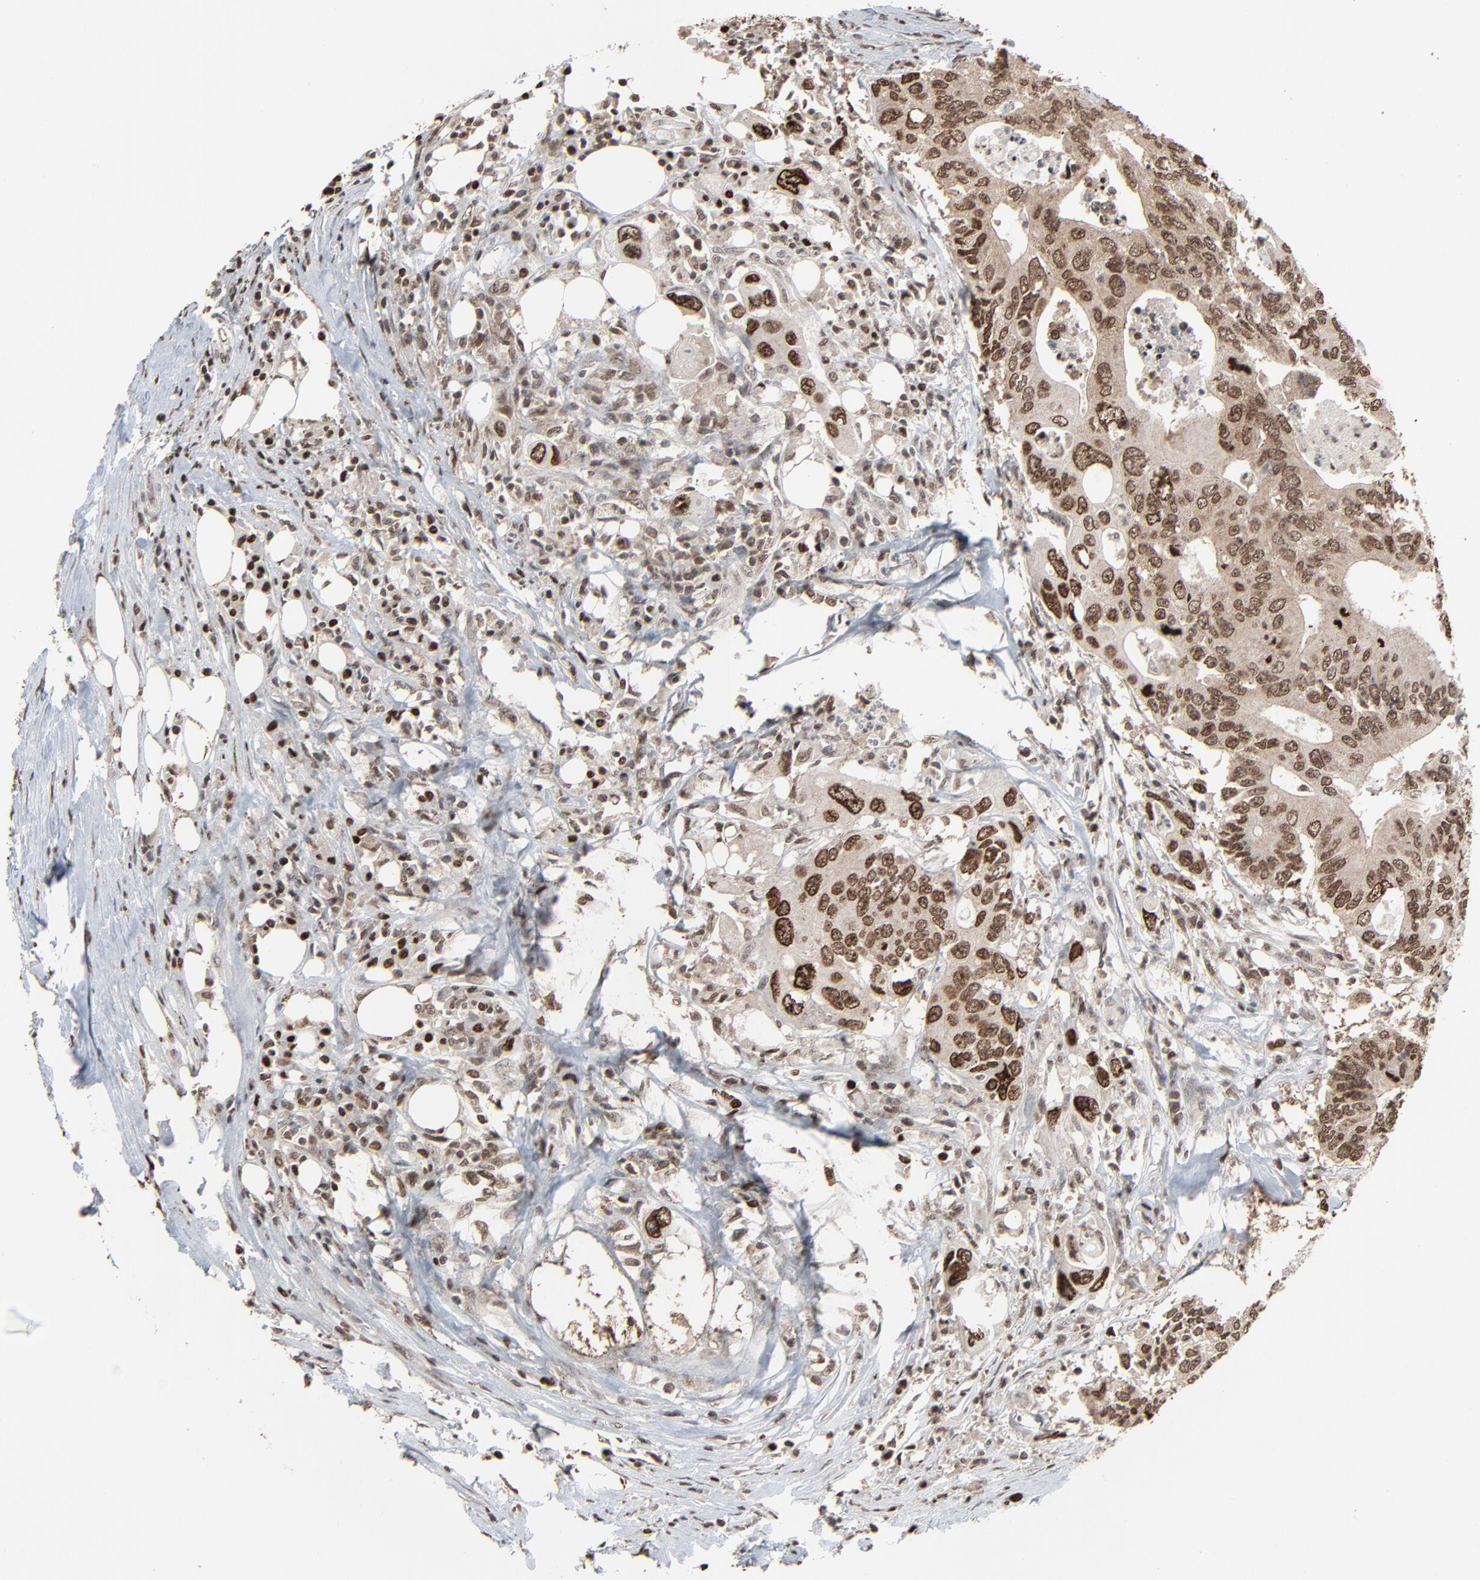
{"staining": {"intensity": "strong", "quantity": ">75%", "location": "nuclear"}, "tissue": "colorectal cancer", "cell_type": "Tumor cells", "image_type": "cancer", "snomed": [{"axis": "morphology", "description": "Adenocarcinoma, NOS"}, {"axis": "topography", "description": "Colon"}], "caption": "A photomicrograph of adenocarcinoma (colorectal) stained for a protein demonstrates strong nuclear brown staining in tumor cells.", "gene": "RPS6KA3", "patient": {"sex": "male", "age": 71}}